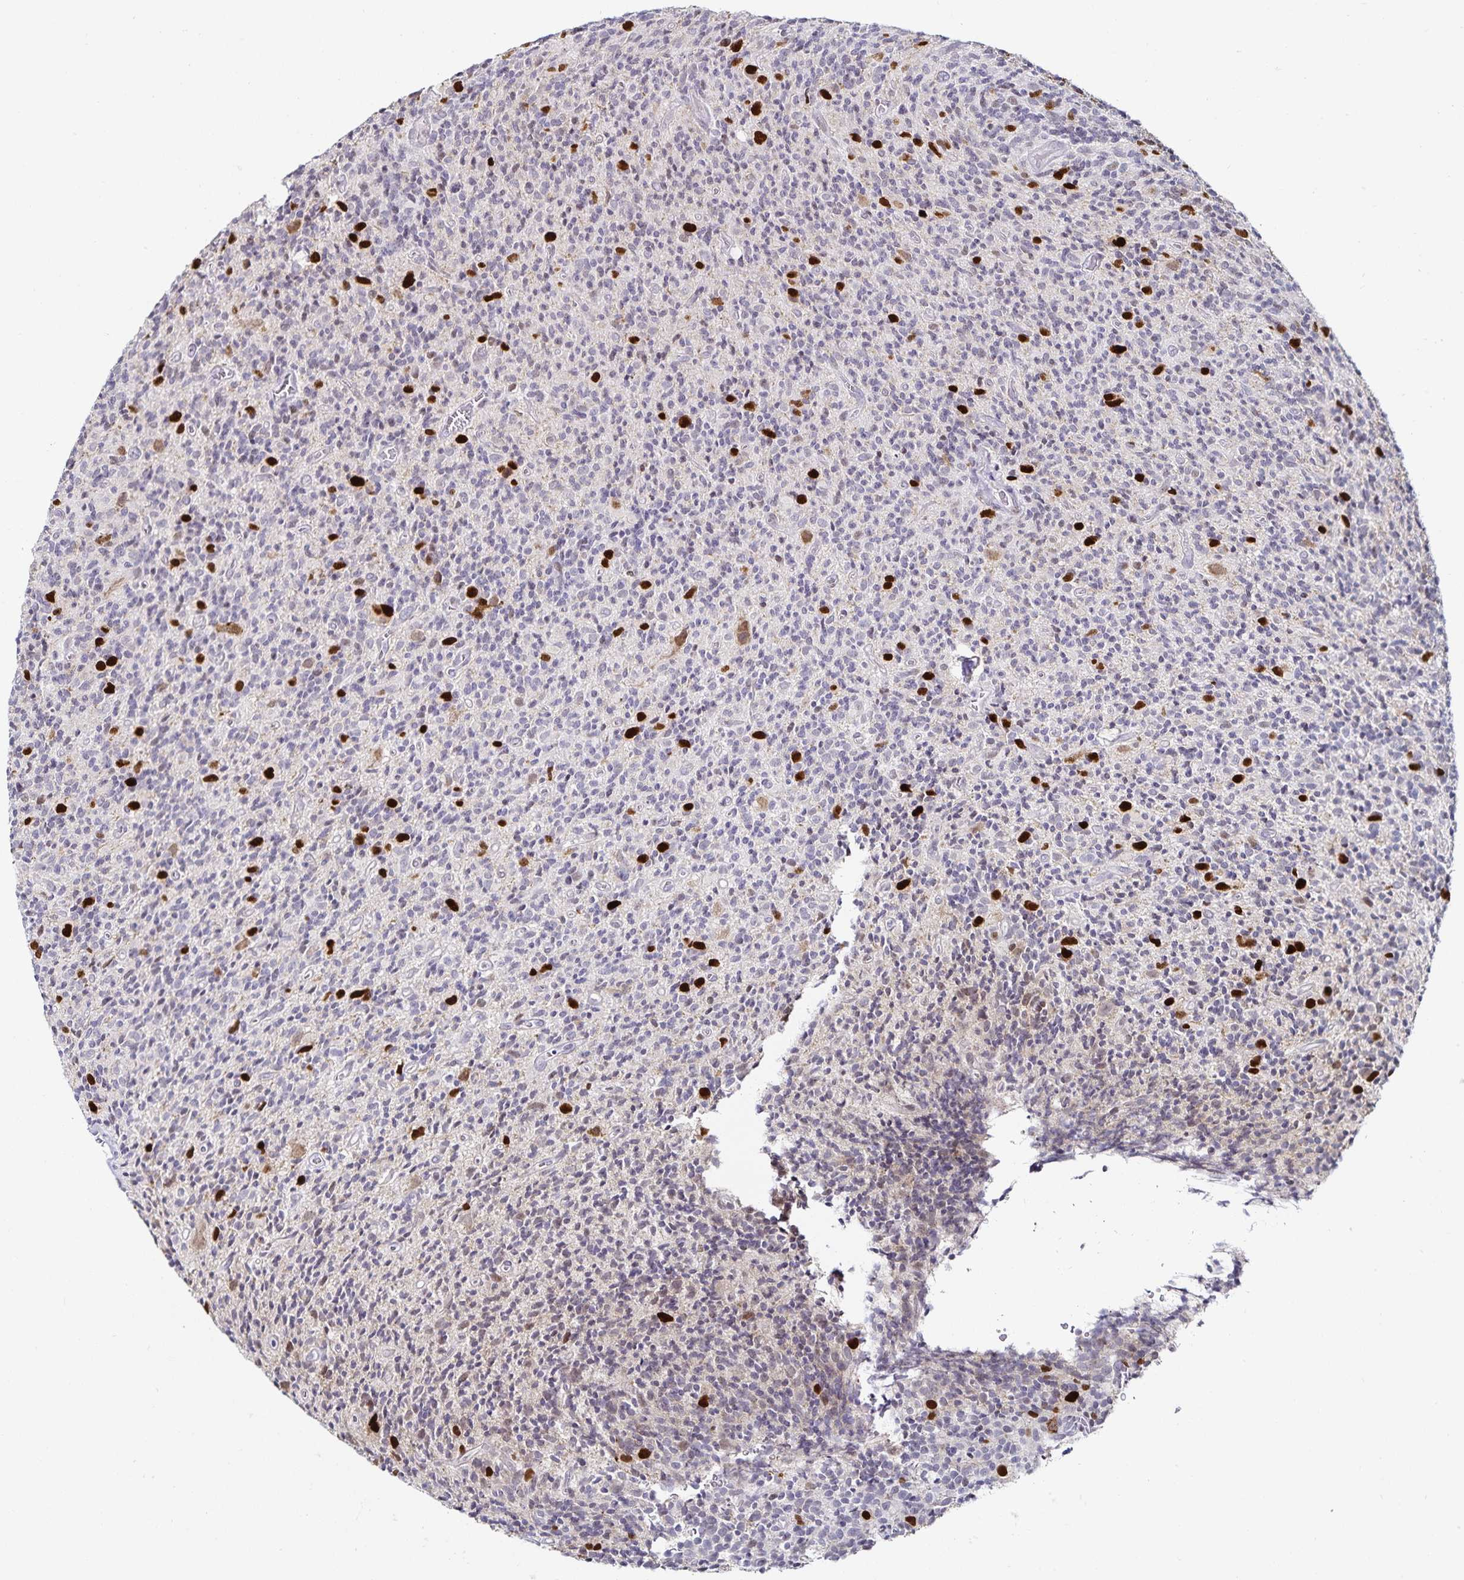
{"staining": {"intensity": "strong", "quantity": "<25%", "location": "nuclear"}, "tissue": "glioma", "cell_type": "Tumor cells", "image_type": "cancer", "snomed": [{"axis": "morphology", "description": "Glioma, malignant, High grade"}, {"axis": "topography", "description": "Brain"}], "caption": "Malignant glioma (high-grade) tissue exhibits strong nuclear positivity in approximately <25% of tumor cells The protein of interest is stained brown, and the nuclei are stained in blue (DAB IHC with brightfield microscopy, high magnification).", "gene": "ANLN", "patient": {"sex": "male", "age": 76}}